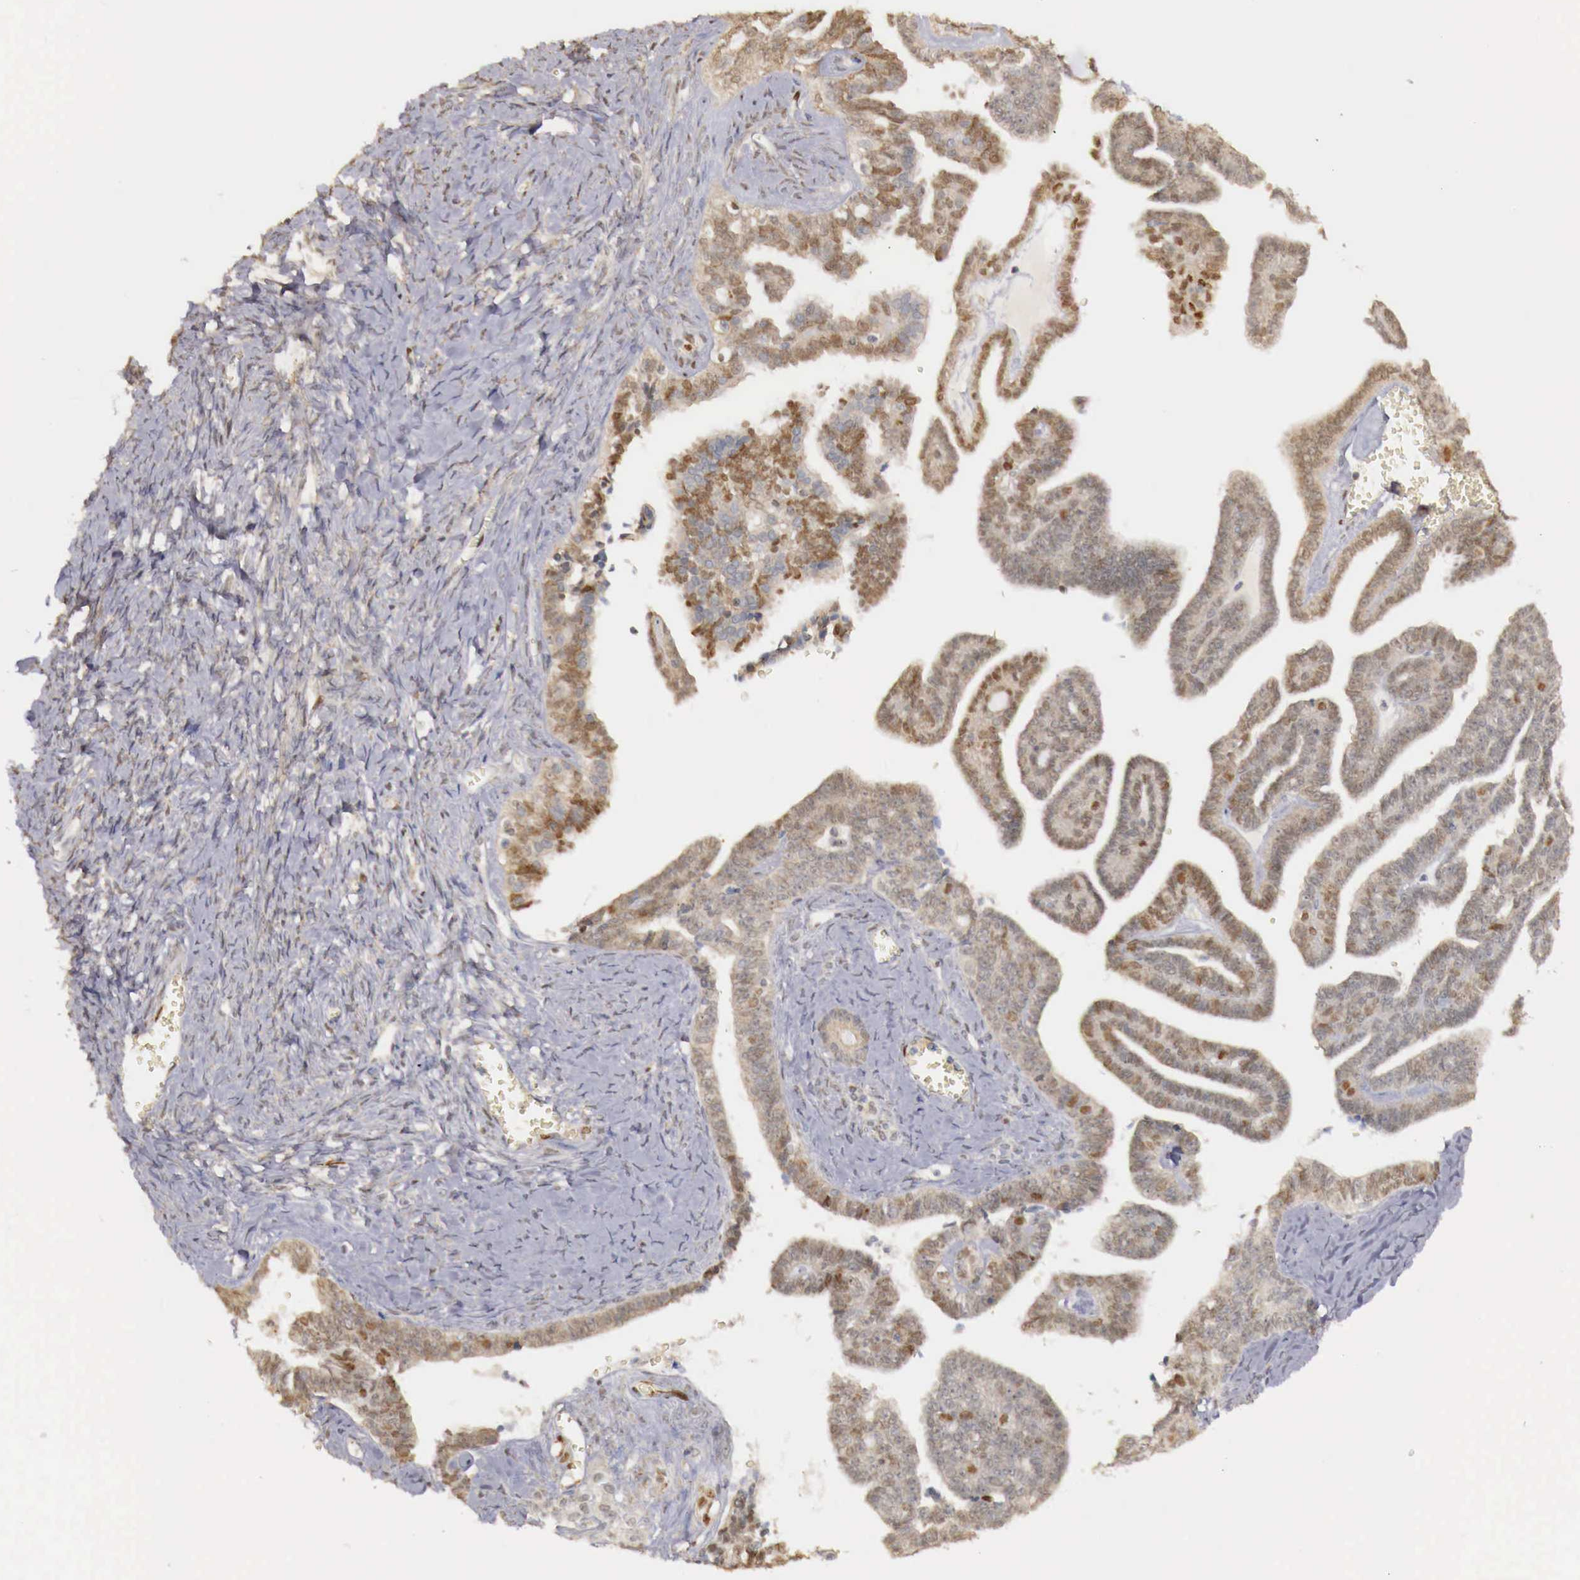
{"staining": {"intensity": "moderate", "quantity": "25%-75%", "location": "nuclear"}, "tissue": "ovarian cancer", "cell_type": "Tumor cells", "image_type": "cancer", "snomed": [{"axis": "morphology", "description": "Cystadenocarcinoma, serous, NOS"}, {"axis": "topography", "description": "Ovary"}], "caption": "Protein expression analysis of human ovarian cancer (serous cystadenocarcinoma) reveals moderate nuclear staining in about 25%-75% of tumor cells.", "gene": "KHDRBS2", "patient": {"sex": "female", "age": 71}}